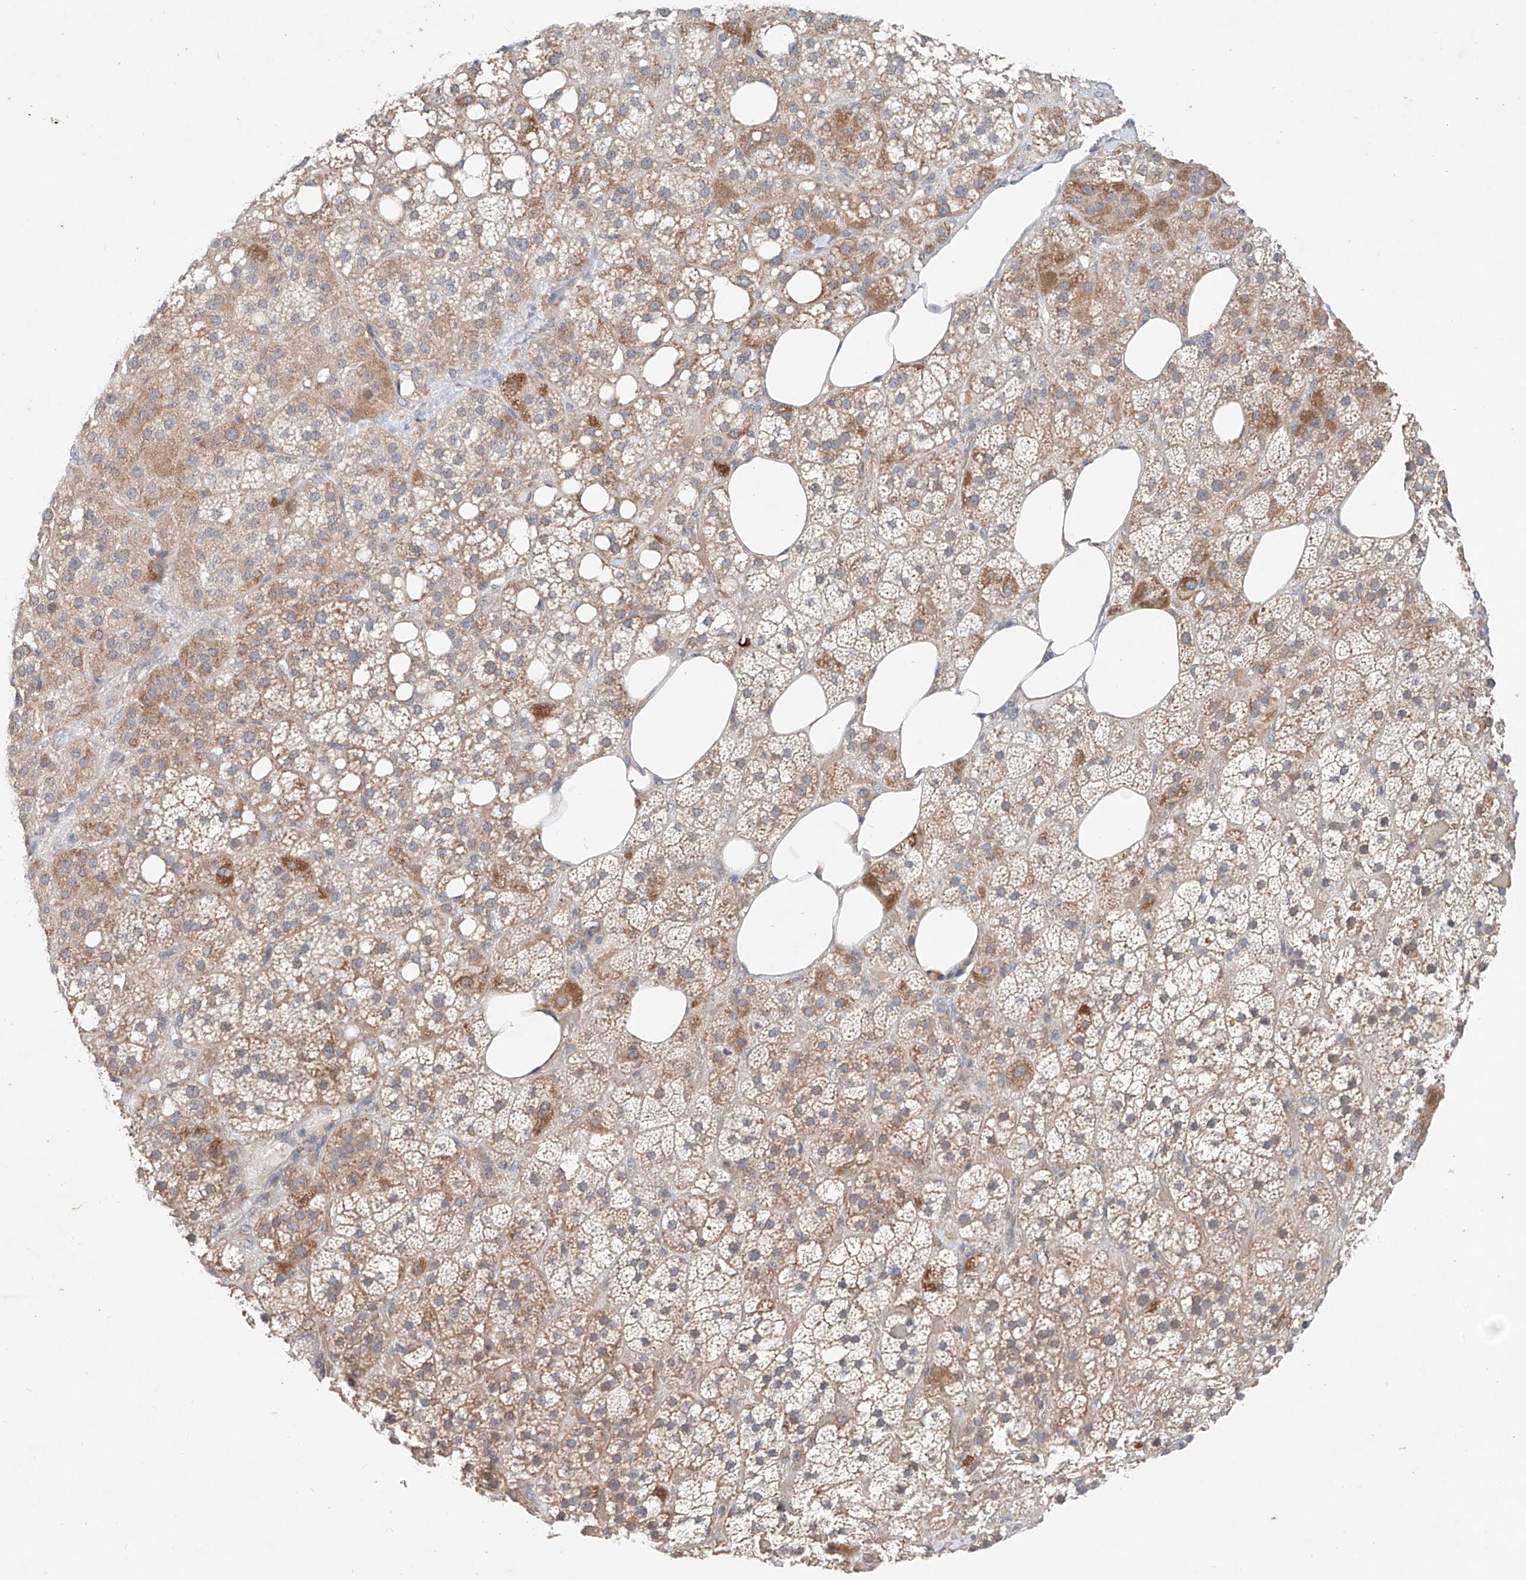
{"staining": {"intensity": "strong", "quantity": "<25%", "location": "cytoplasmic/membranous"}, "tissue": "adrenal gland", "cell_type": "Glandular cells", "image_type": "normal", "snomed": [{"axis": "morphology", "description": "Normal tissue, NOS"}, {"axis": "topography", "description": "Adrenal gland"}], "caption": "Benign adrenal gland shows strong cytoplasmic/membranous positivity in approximately <25% of glandular cells.", "gene": "FASTK", "patient": {"sex": "female", "age": 59}}